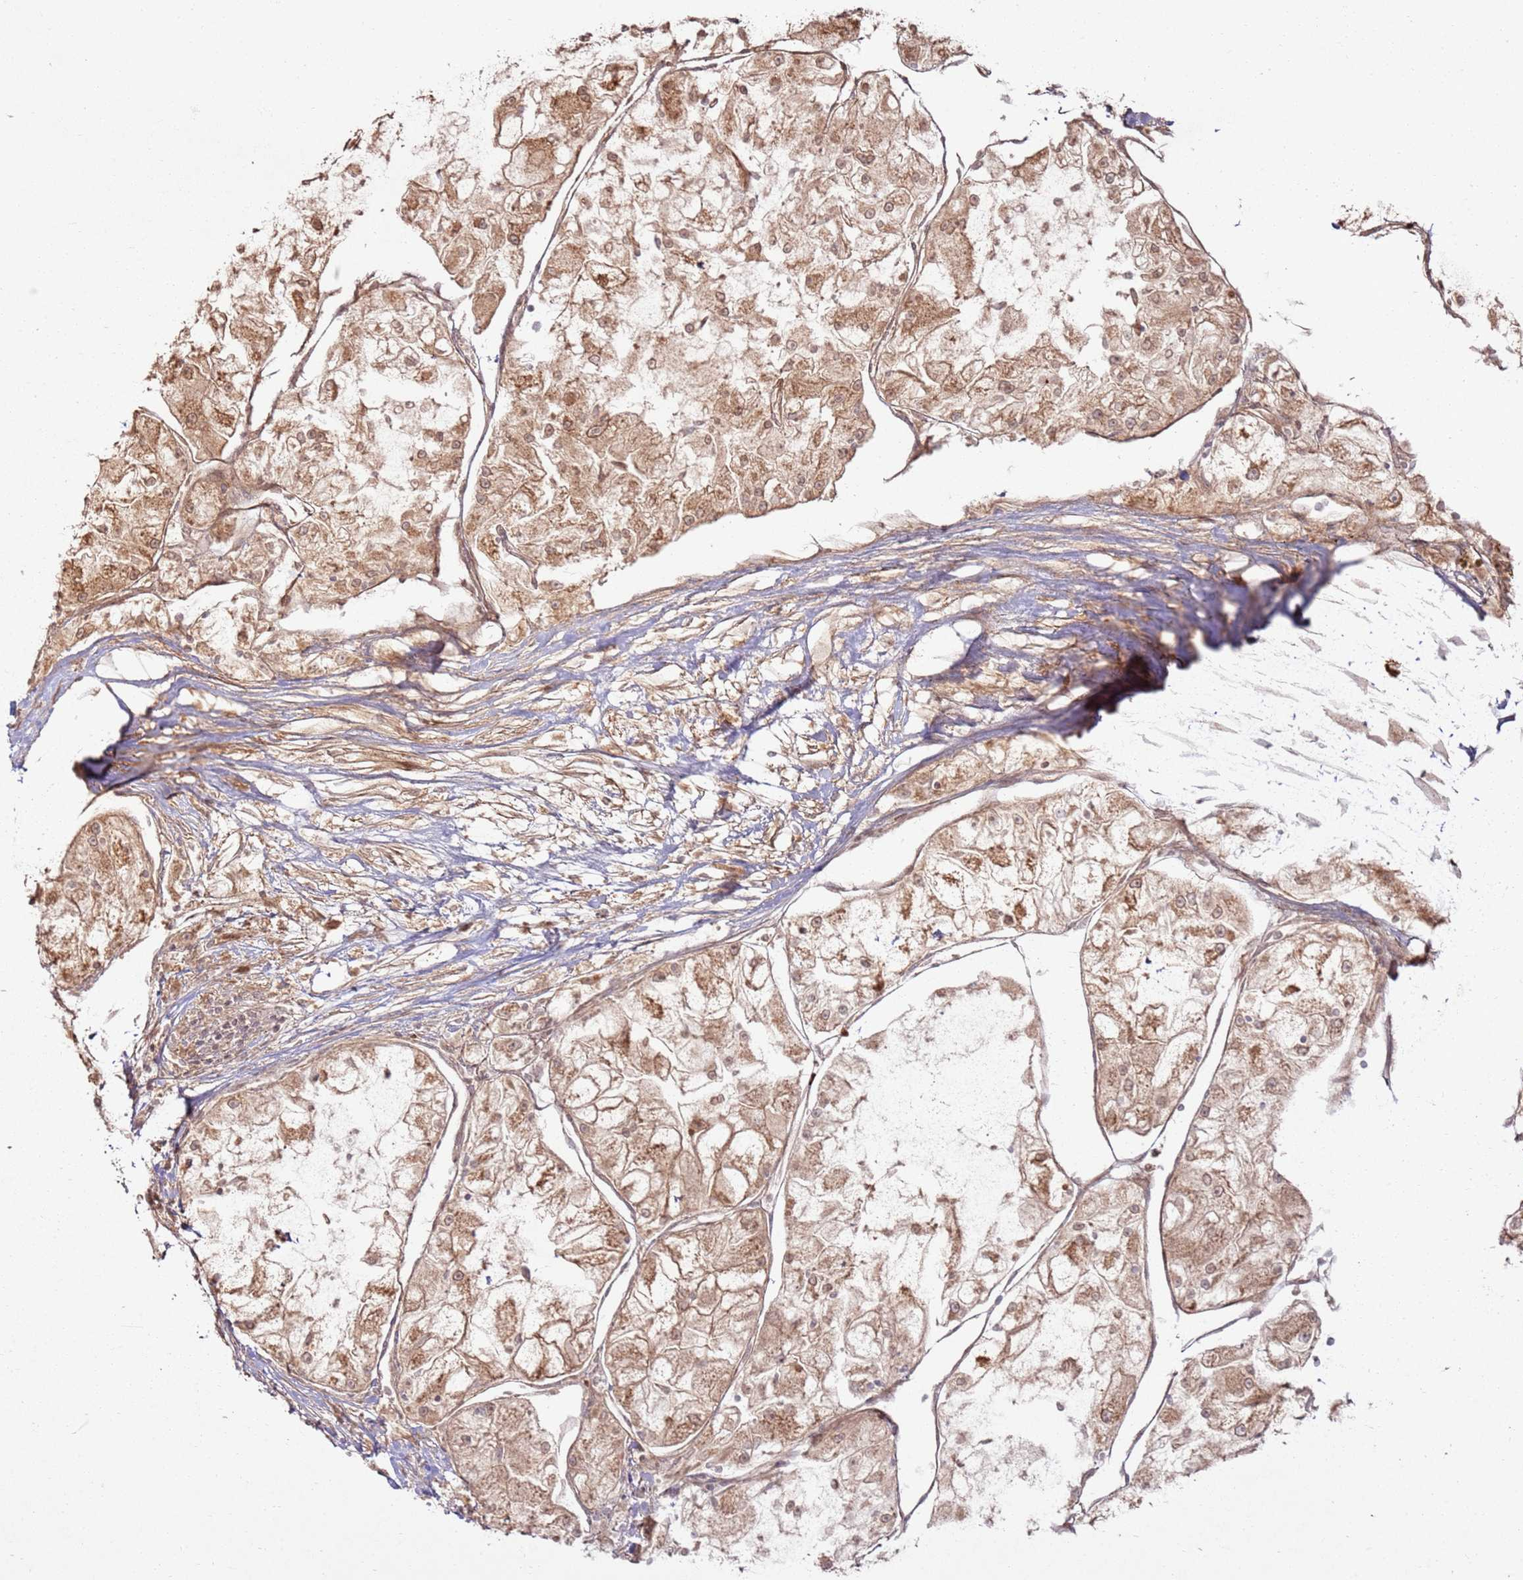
{"staining": {"intensity": "moderate", "quantity": ">75%", "location": "cytoplasmic/membranous"}, "tissue": "renal cancer", "cell_type": "Tumor cells", "image_type": "cancer", "snomed": [{"axis": "morphology", "description": "Adenocarcinoma, NOS"}, {"axis": "topography", "description": "Kidney"}], "caption": "Renal adenocarcinoma stained with a brown dye demonstrates moderate cytoplasmic/membranous positive staining in about >75% of tumor cells.", "gene": "TBC1D13", "patient": {"sex": "female", "age": 72}}